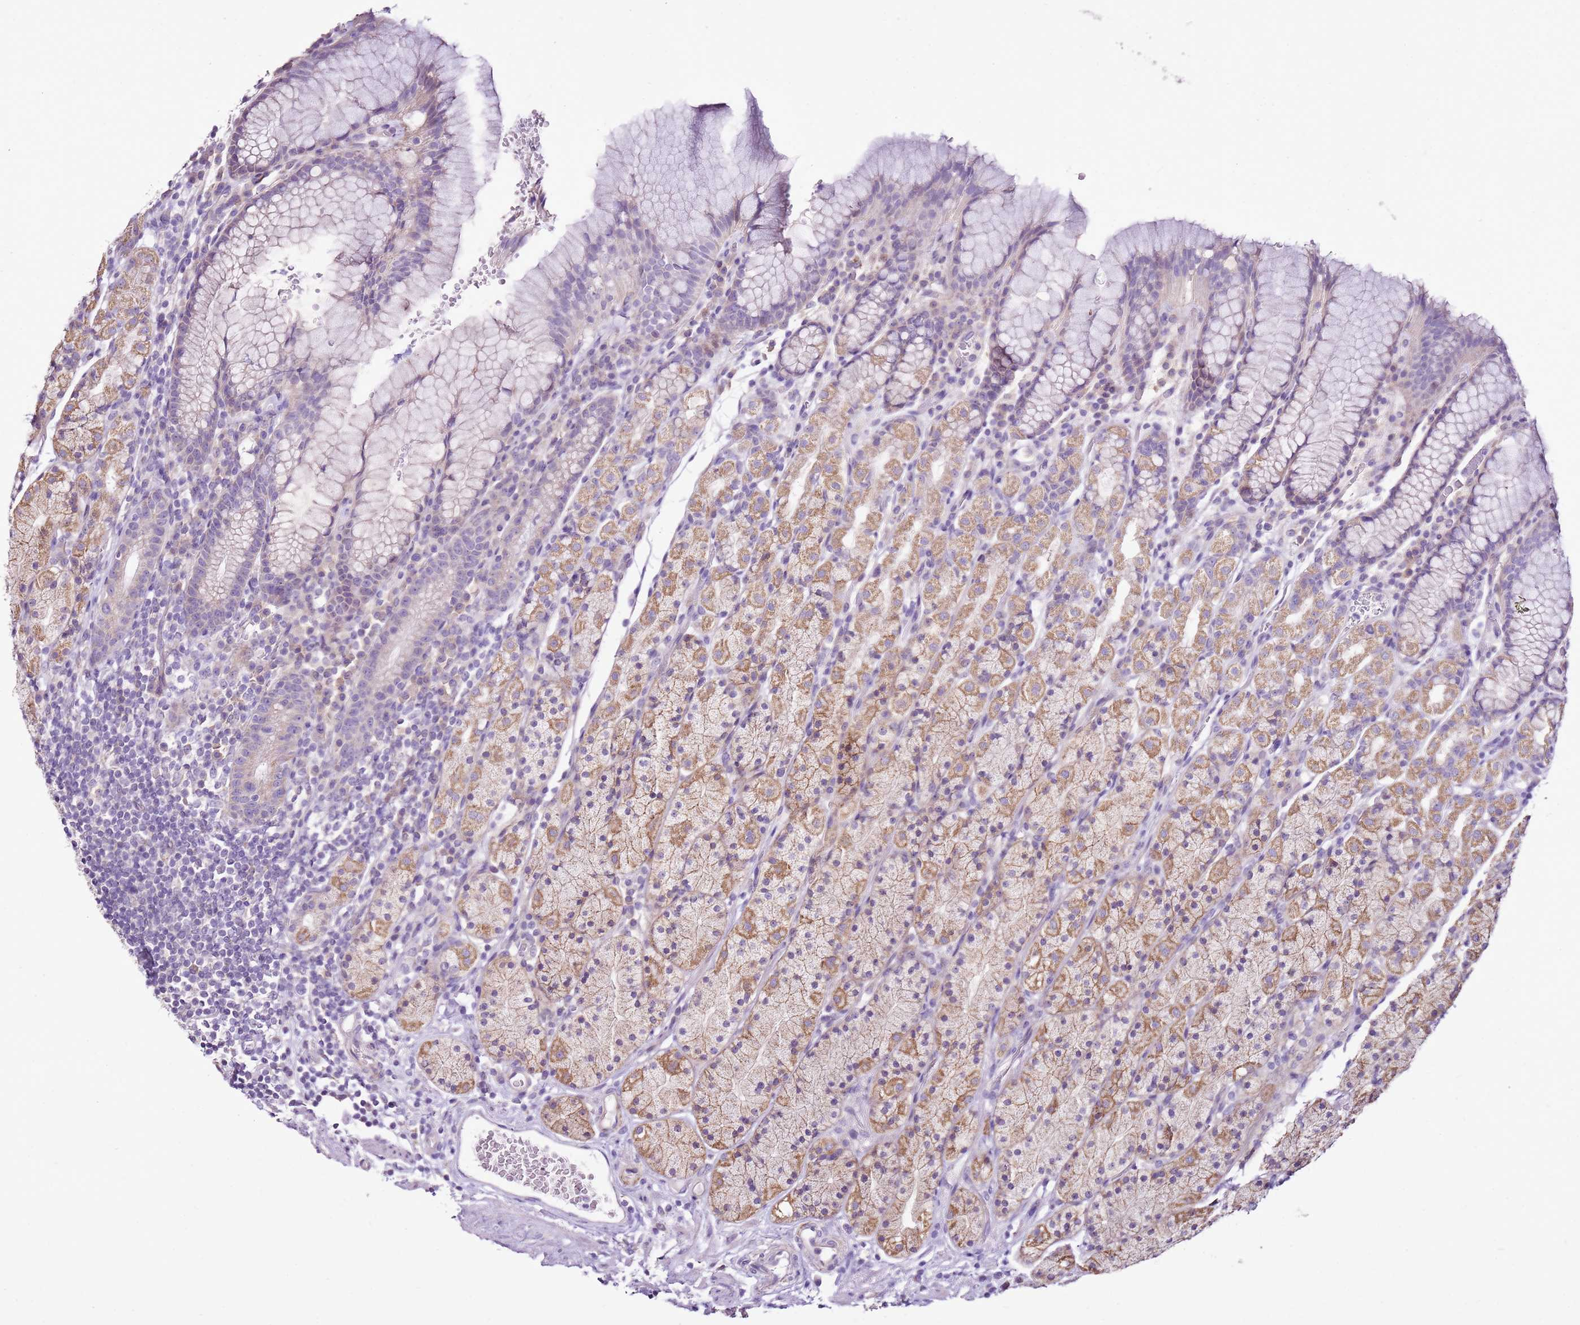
{"staining": {"intensity": "moderate", "quantity": "25%-75%", "location": "cytoplasmic/membranous"}, "tissue": "stomach", "cell_type": "Glandular cells", "image_type": "normal", "snomed": [{"axis": "morphology", "description": "Normal tissue, NOS"}, {"axis": "topography", "description": "Stomach, upper"}, {"axis": "topography", "description": "Stomach"}], "caption": "Moderate cytoplasmic/membranous staining for a protein is identified in approximately 25%-75% of glandular cells of unremarkable stomach using IHC.", "gene": "SLC38A5", "patient": {"sex": "male", "age": 62}}